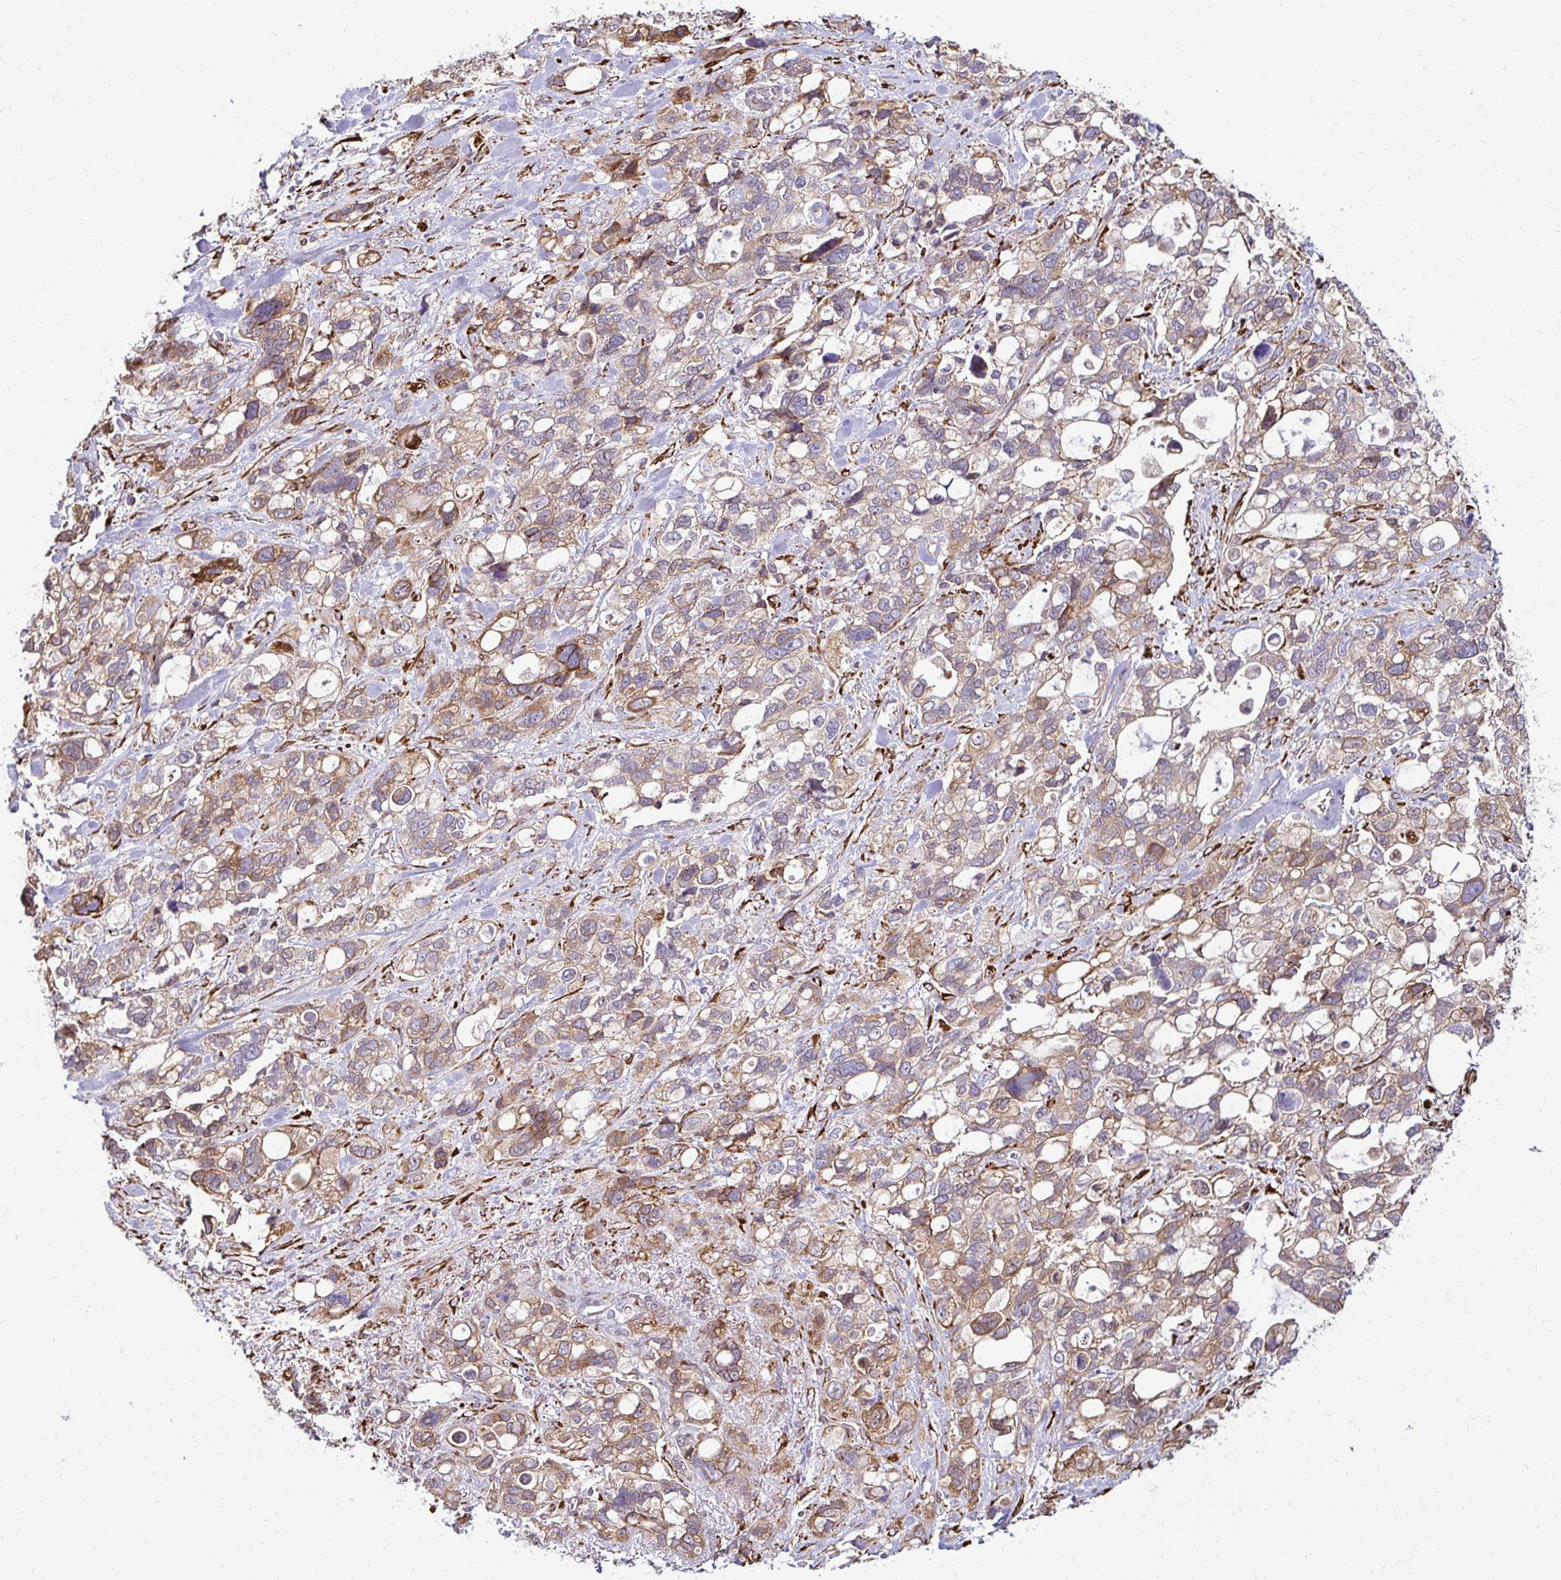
{"staining": {"intensity": "moderate", "quantity": ">75%", "location": "cytoplasmic/membranous"}, "tissue": "stomach cancer", "cell_type": "Tumor cells", "image_type": "cancer", "snomed": [{"axis": "morphology", "description": "Adenocarcinoma, NOS"}, {"axis": "topography", "description": "Stomach, upper"}], "caption": "There is medium levels of moderate cytoplasmic/membranous positivity in tumor cells of stomach cancer (adenocarcinoma), as demonstrated by immunohistochemical staining (brown color).", "gene": "HPS1", "patient": {"sex": "female", "age": 81}}